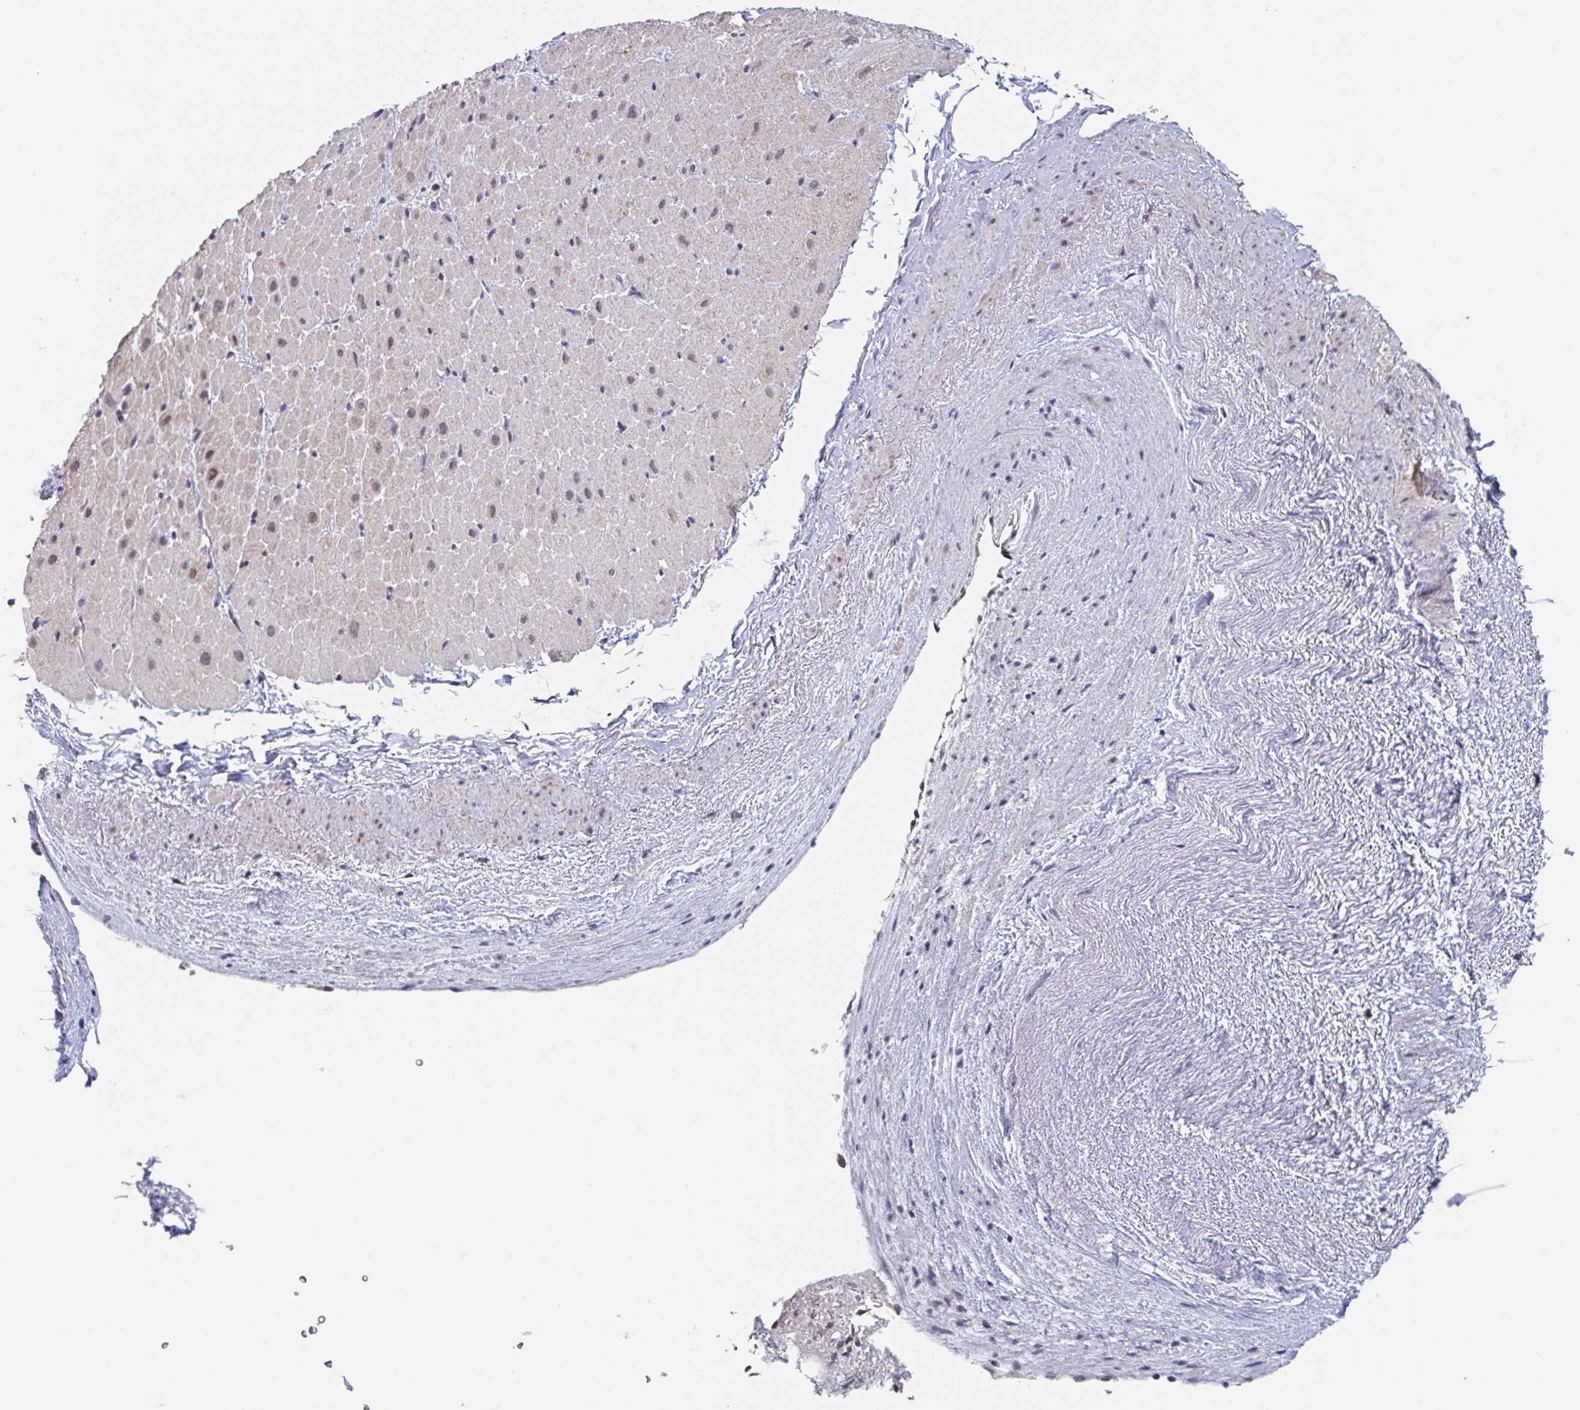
{"staining": {"intensity": "moderate", "quantity": "25%-75%", "location": "cytoplasmic/membranous,nuclear"}, "tissue": "heart muscle", "cell_type": "Cardiomyocytes", "image_type": "normal", "snomed": [{"axis": "morphology", "description": "Normal tissue, NOS"}, {"axis": "topography", "description": "Heart"}], "caption": "Immunohistochemical staining of unremarkable human heart muscle reveals medium levels of moderate cytoplasmic/membranous,nuclear staining in approximately 25%-75% of cardiomyocytes. (IHC, brightfield microscopy, high magnification).", "gene": "RNF212", "patient": {"sex": "male", "age": 62}}